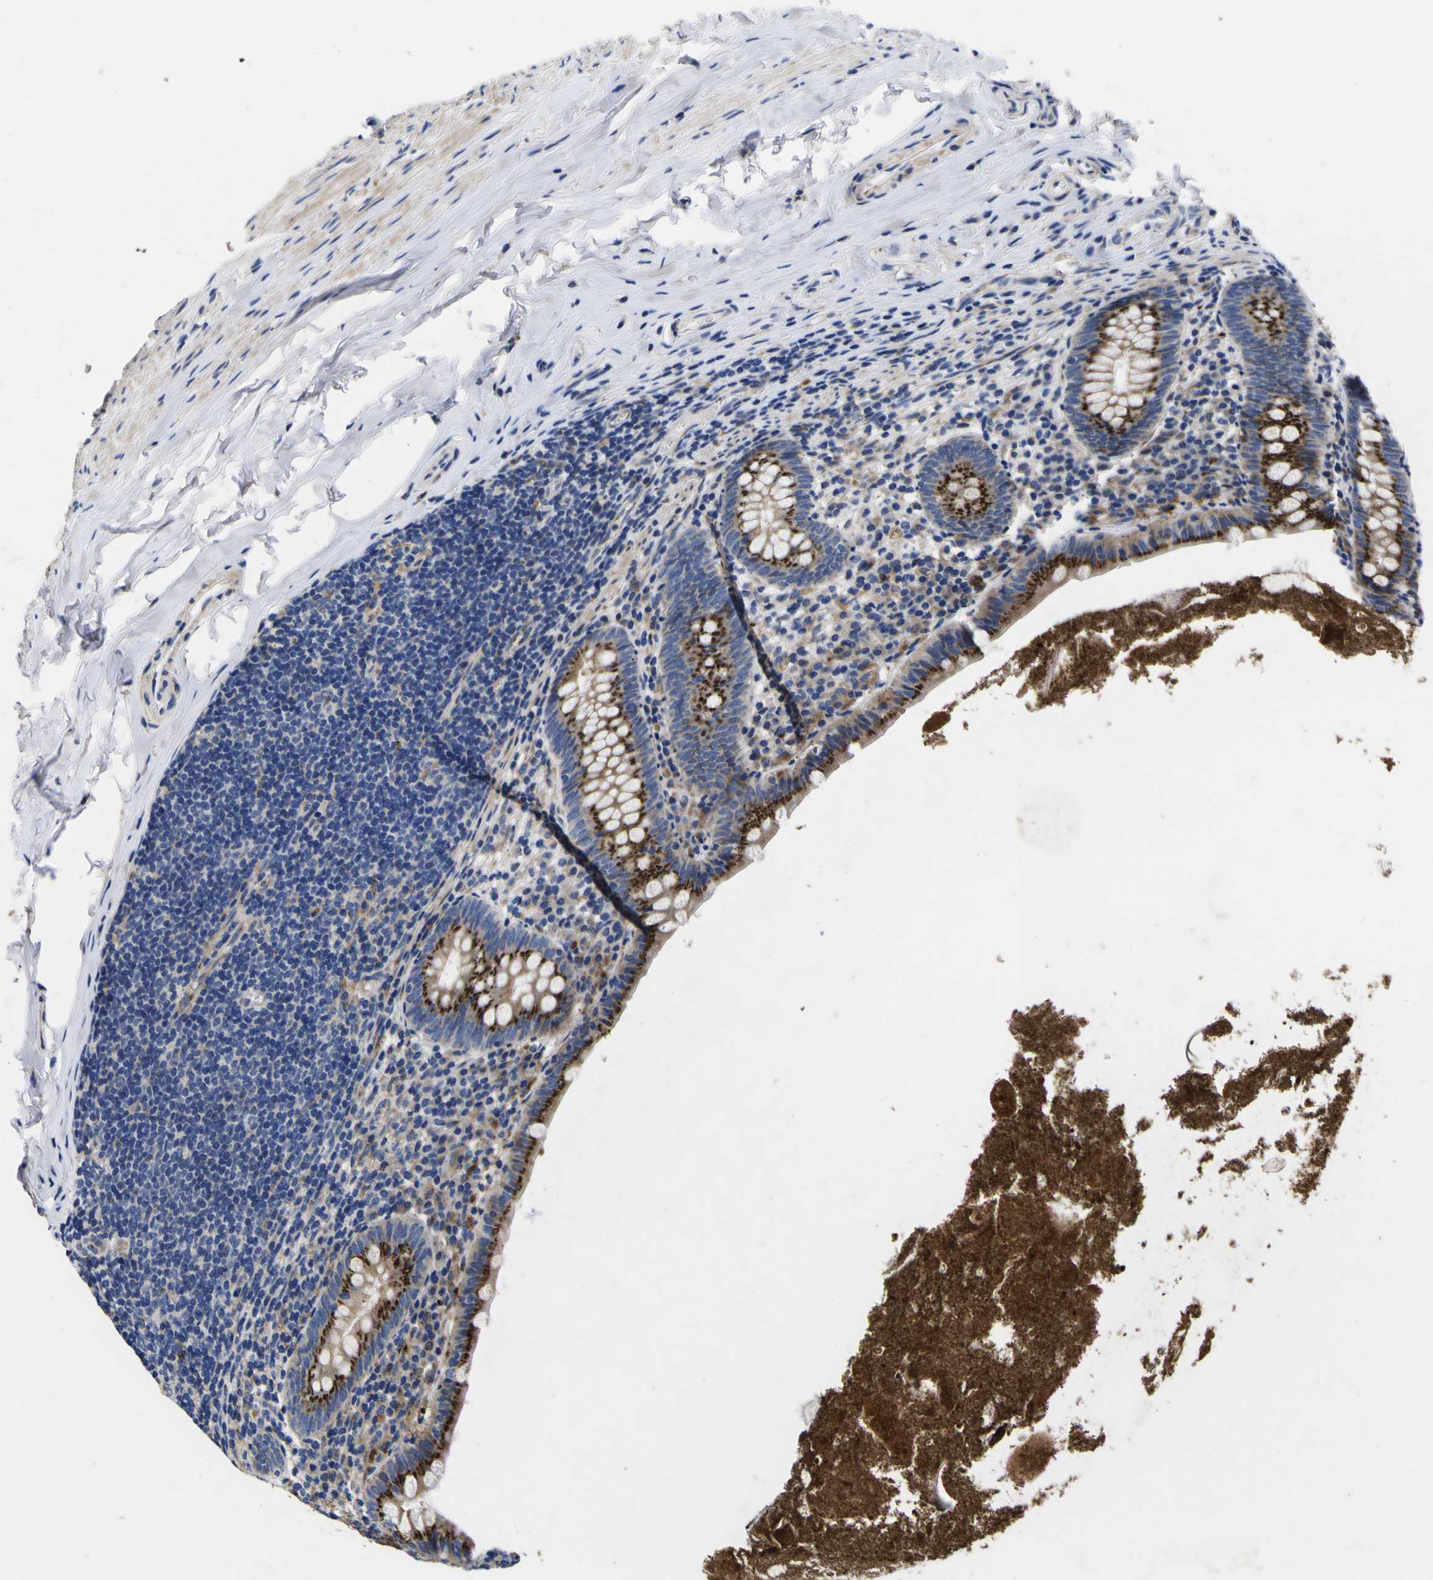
{"staining": {"intensity": "strong", "quantity": ">75%", "location": "cytoplasmic/membranous"}, "tissue": "appendix", "cell_type": "Glandular cells", "image_type": "normal", "snomed": [{"axis": "morphology", "description": "Normal tissue, NOS"}, {"axis": "topography", "description": "Appendix"}], "caption": "Immunohistochemical staining of benign appendix displays strong cytoplasmic/membranous protein expression in approximately >75% of glandular cells.", "gene": "COA1", "patient": {"sex": "male", "age": 52}}